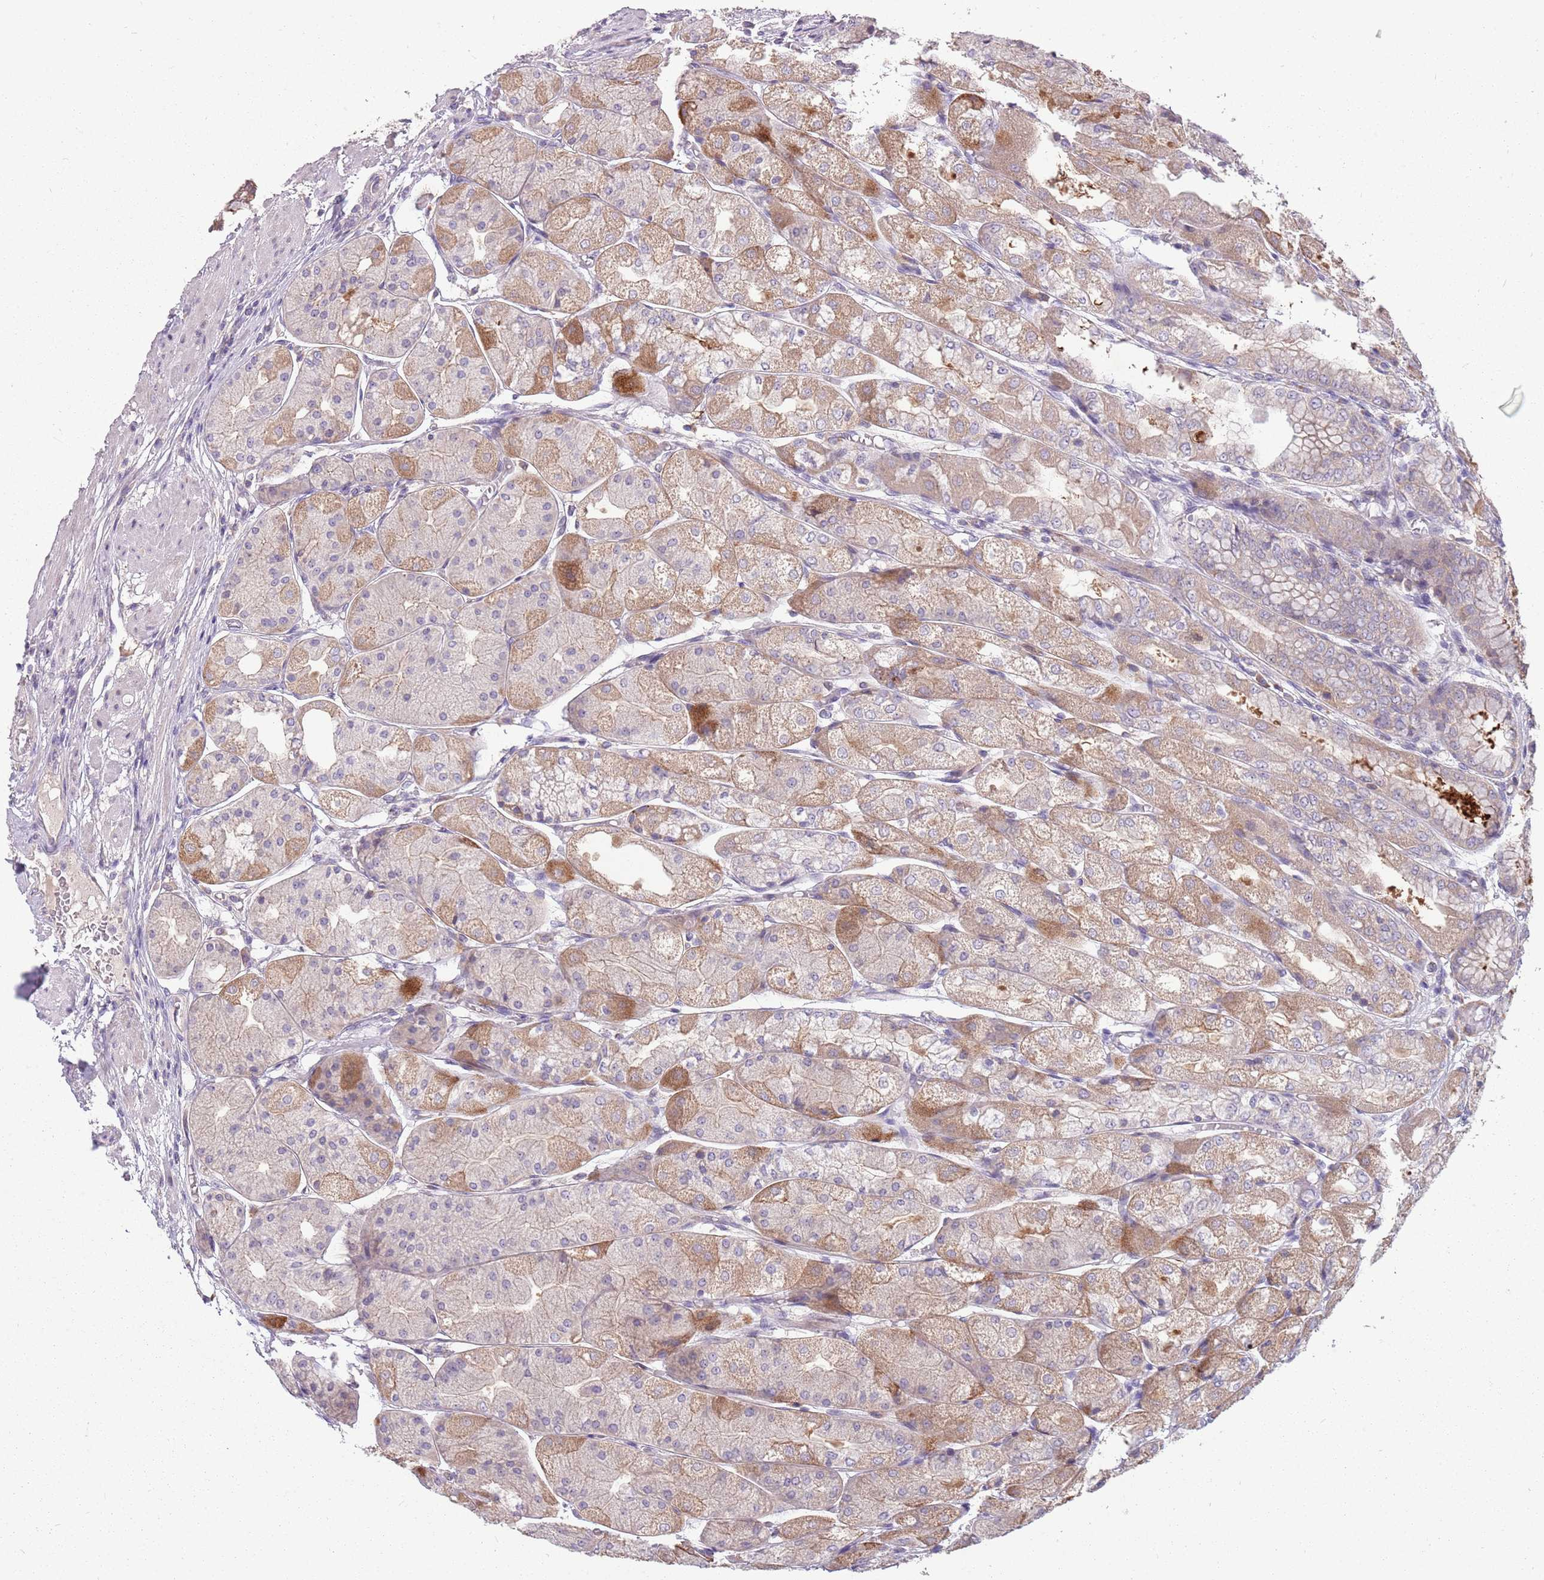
{"staining": {"intensity": "moderate", "quantity": "25%-75%", "location": "cytoplasmic/membranous"}, "tissue": "stomach", "cell_type": "Glandular cells", "image_type": "normal", "snomed": [{"axis": "morphology", "description": "Normal tissue, NOS"}, {"axis": "topography", "description": "Stomach, upper"}], "caption": "This image reveals immunohistochemistry (IHC) staining of benign stomach, with medium moderate cytoplasmic/membranous staining in approximately 25%-75% of glandular cells.", "gene": "PPP1R27", "patient": {"sex": "male", "age": 72}}